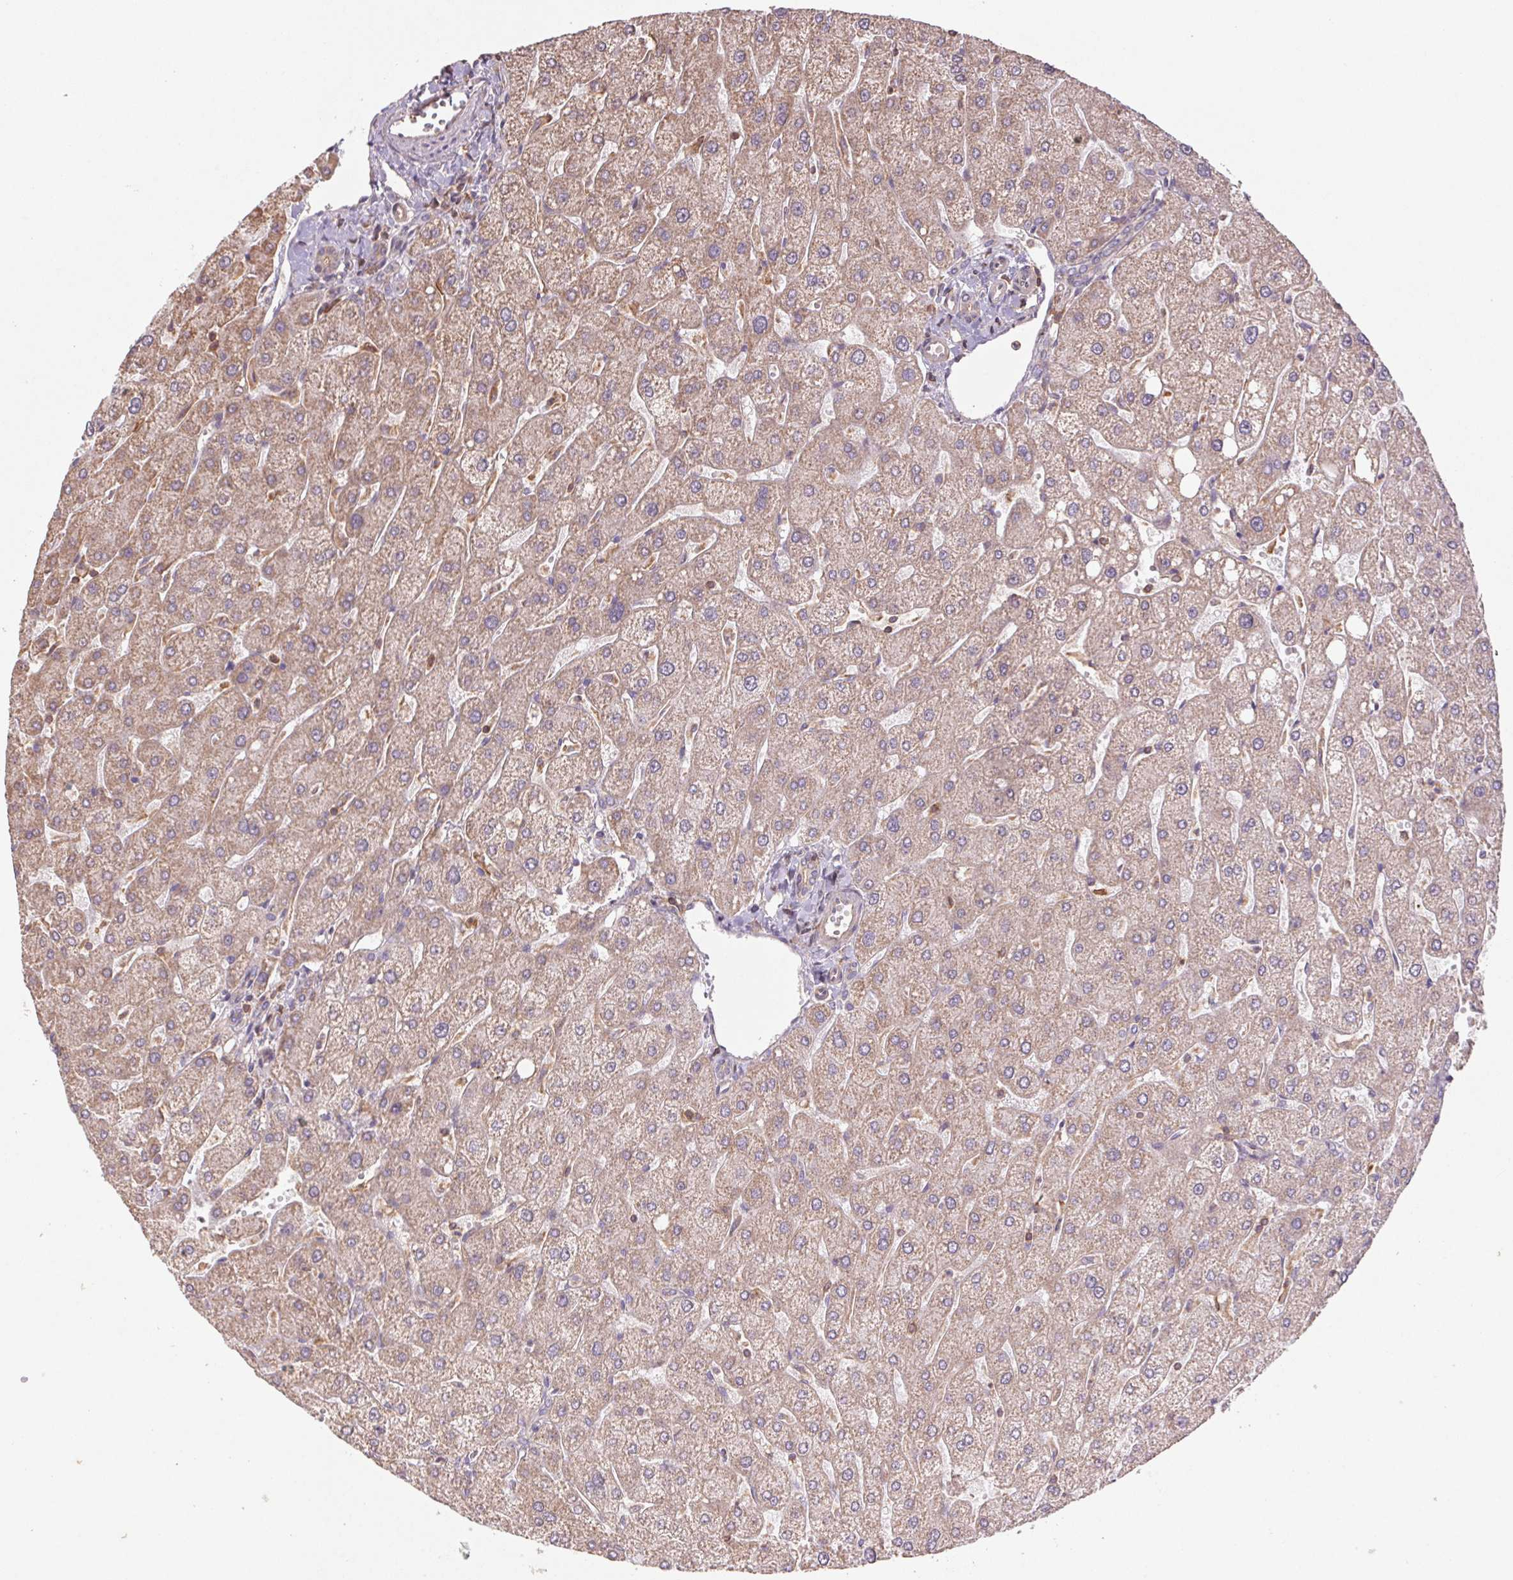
{"staining": {"intensity": "weak", "quantity": "<25%", "location": "cytoplasmic/membranous"}, "tissue": "liver", "cell_type": "Cholangiocytes", "image_type": "normal", "snomed": [{"axis": "morphology", "description": "Normal tissue, NOS"}, {"axis": "topography", "description": "Liver"}], "caption": "High magnification brightfield microscopy of normal liver stained with DAB (3,3'-diaminobenzidine) (brown) and counterstained with hematoxylin (blue): cholangiocytes show no significant expression.", "gene": "TUBA1A", "patient": {"sex": "male", "age": 67}}